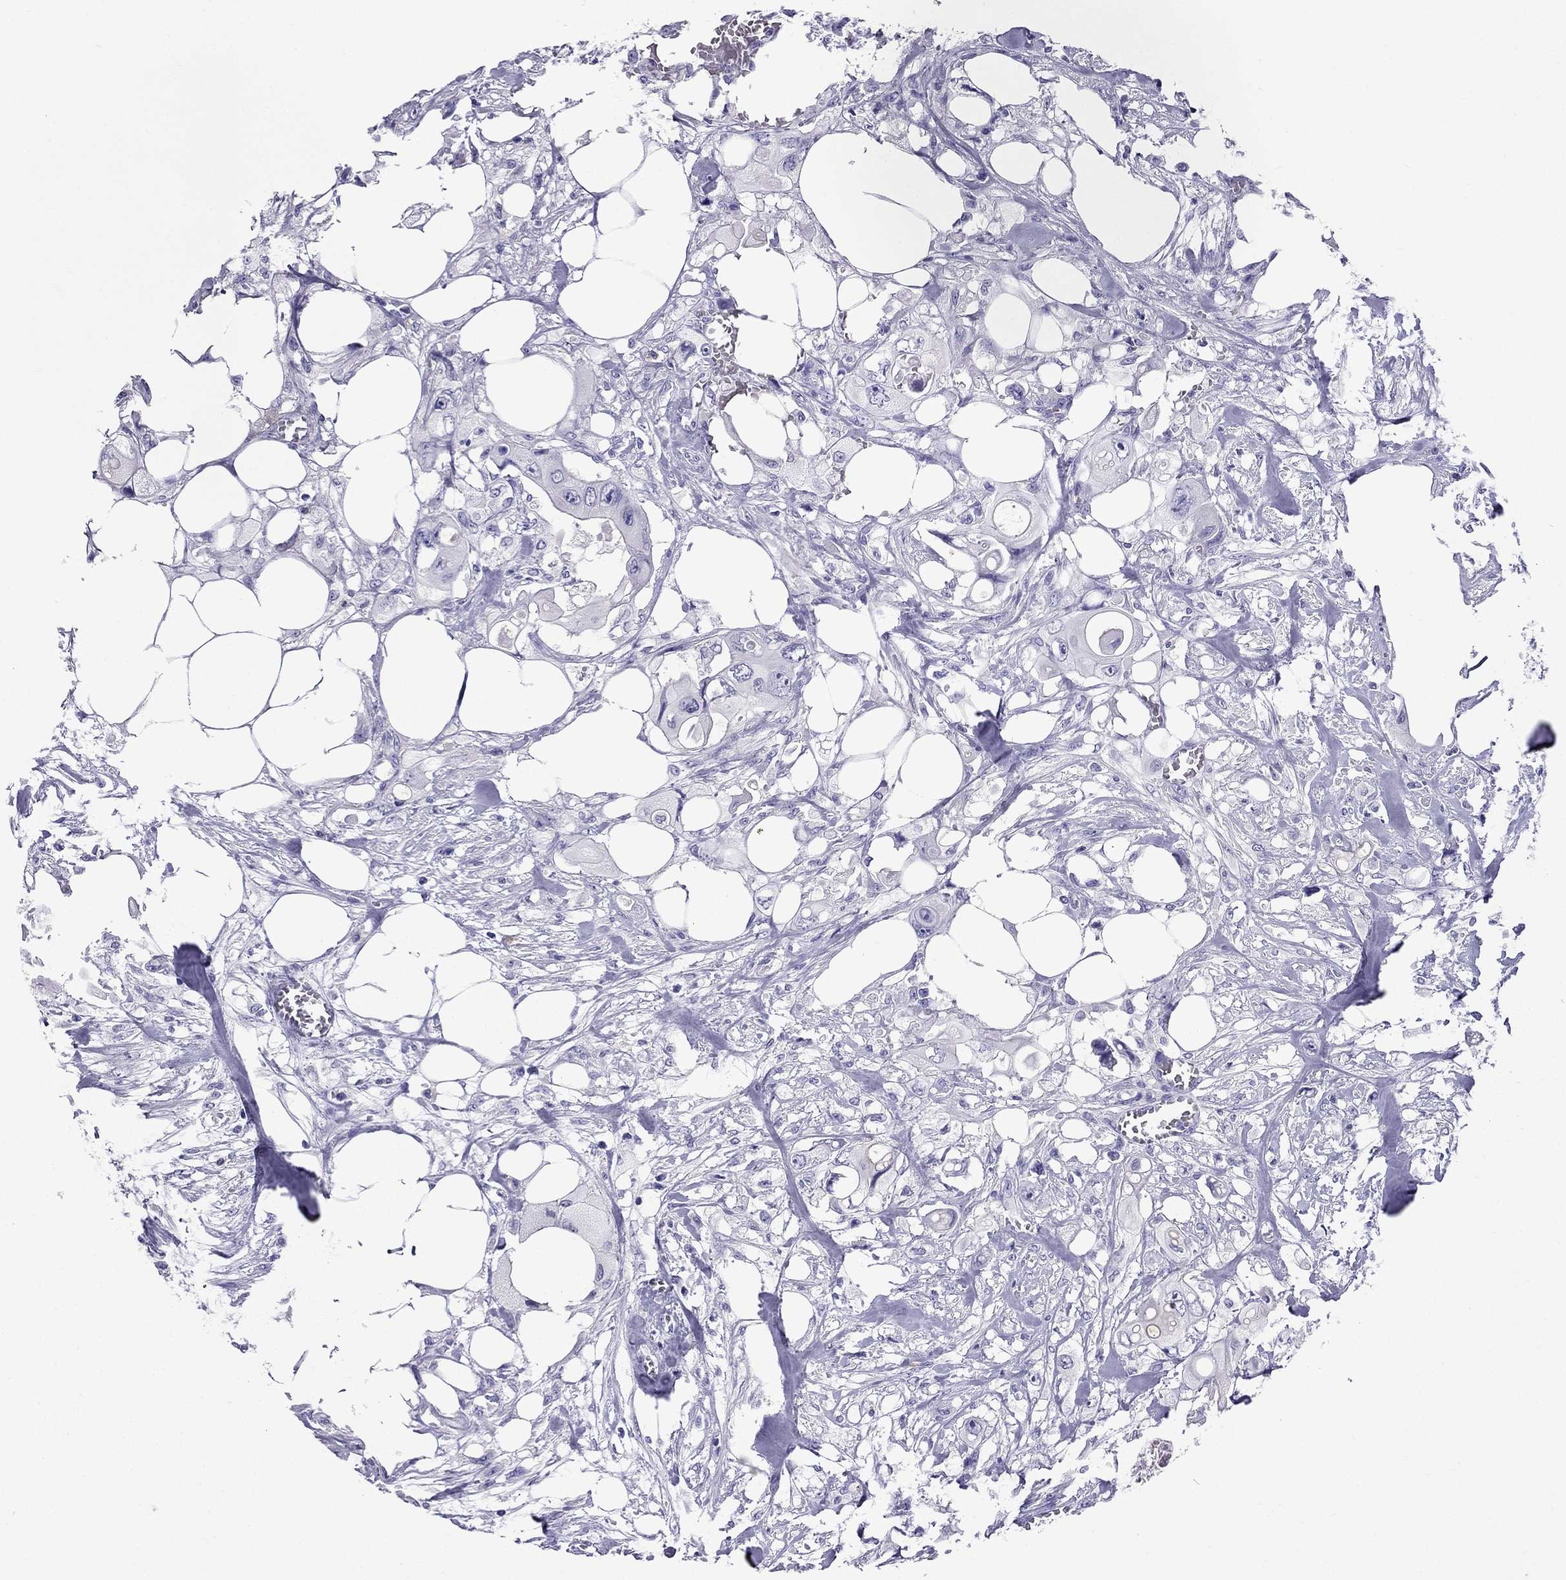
{"staining": {"intensity": "negative", "quantity": "none", "location": "none"}, "tissue": "colorectal cancer", "cell_type": "Tumor cells", "image_type": "cancer", "snomed": [{"axis": "morphology", "description": "Adenocarcinoma, NOS"}, {"axis": "topography", "description": "Rectum"}], "caption": "High magnification brightfield microscopy of colorectal cancer stained with DAB (brown) and counterstained with hematoxylin (blue): tumor cells show no significant positivity. Nuclei are stained in blue.", "gene": "ARR3", "patient": {"sex": "male", "age": 63}}